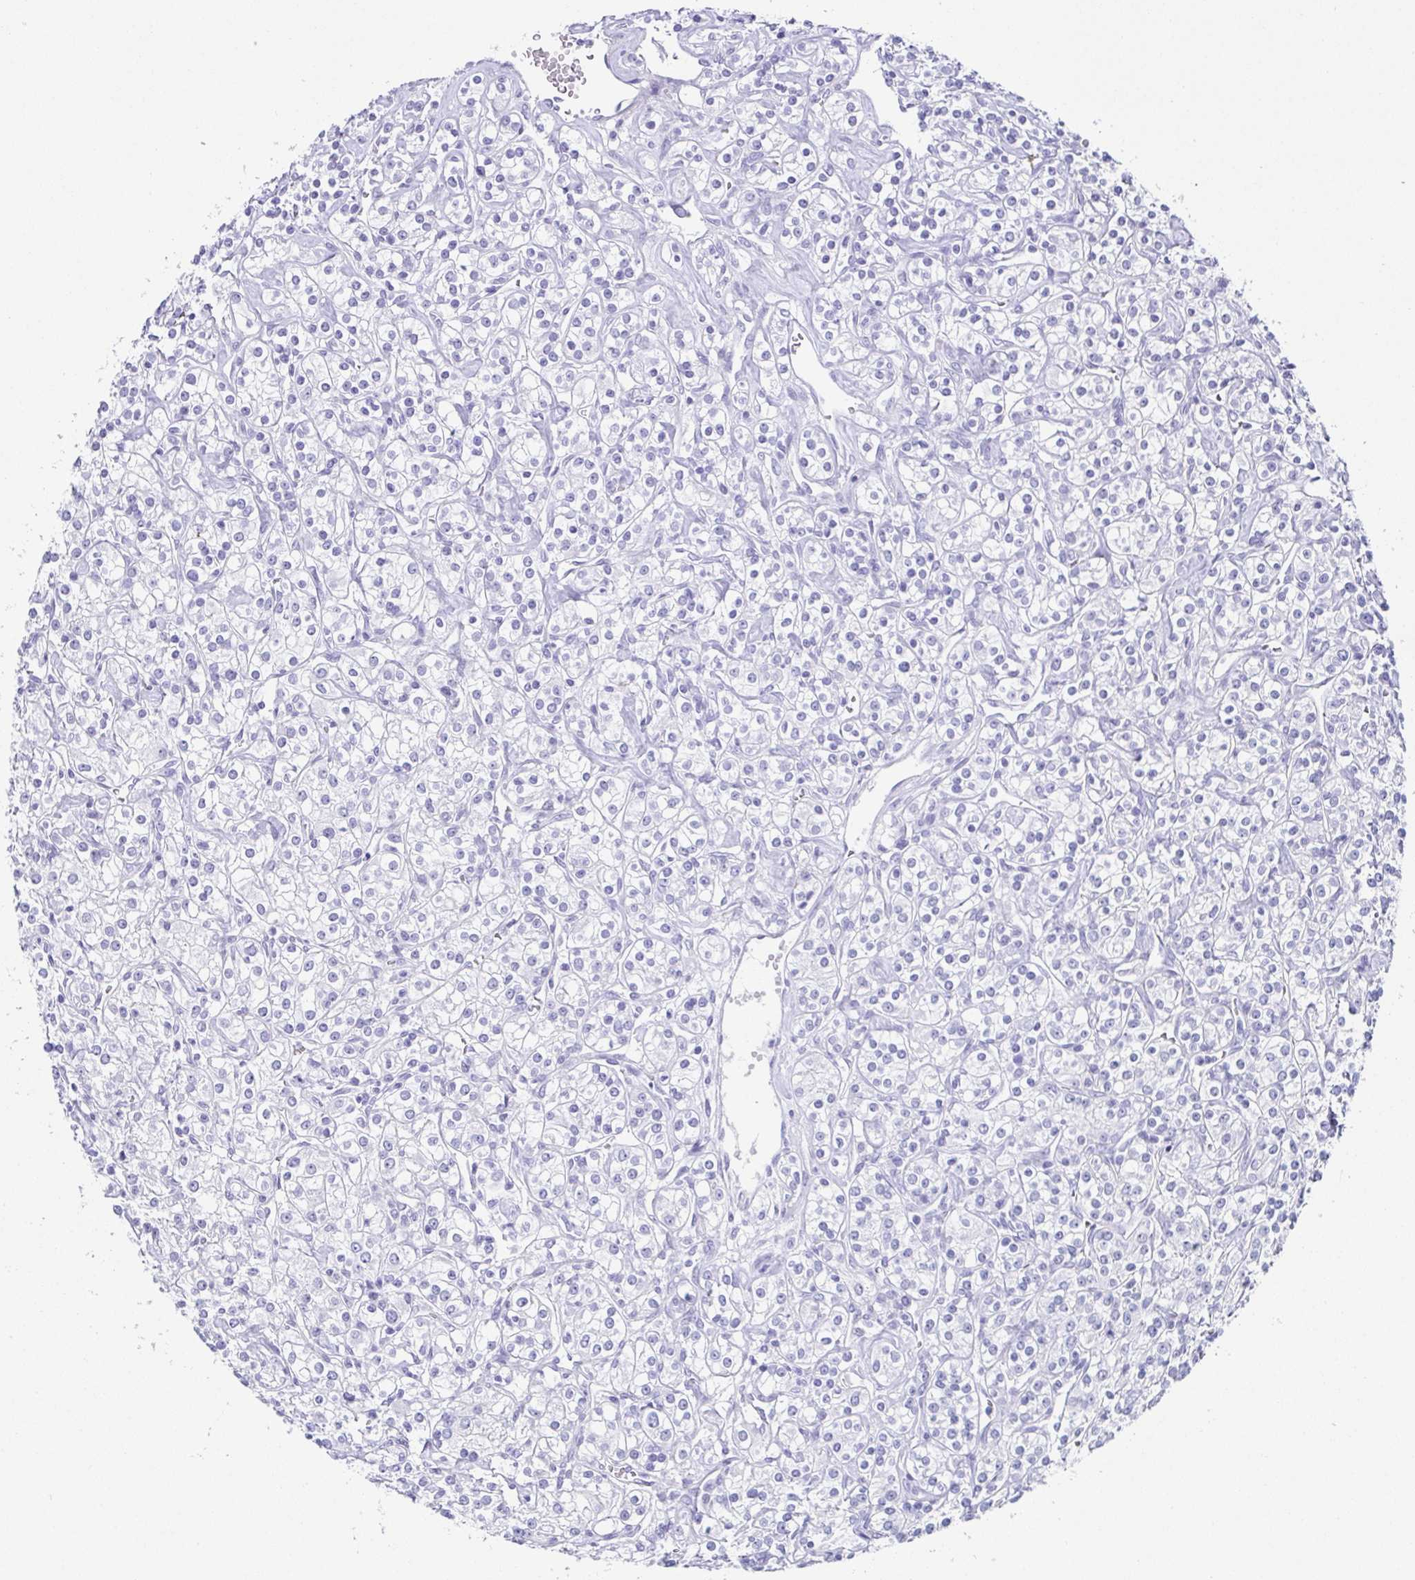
{"staining": {"intensity": "negative", "quantity": "none", "location": "none"}, "tissue": "renal cancer", "cell_type": "Tumor cells", "image_type": "cancer", "snomed": [{"axis": "morphology", "description": "Adenocarcinoma, NOS"}, {"axis": "topography", "description": "Kidney"}], "caption": "A high-resolution histopathology image shows immunohistochemistry (IHC) staining of renal adenocarcinoma, which demonstrates no significant expression in tumor cells. The staining is performed using DAB brown chromogen with nuclei counter-stained in using hematoxylin.", "gene": "ESX1", "patient": {"sex": "male", "age": 77}}